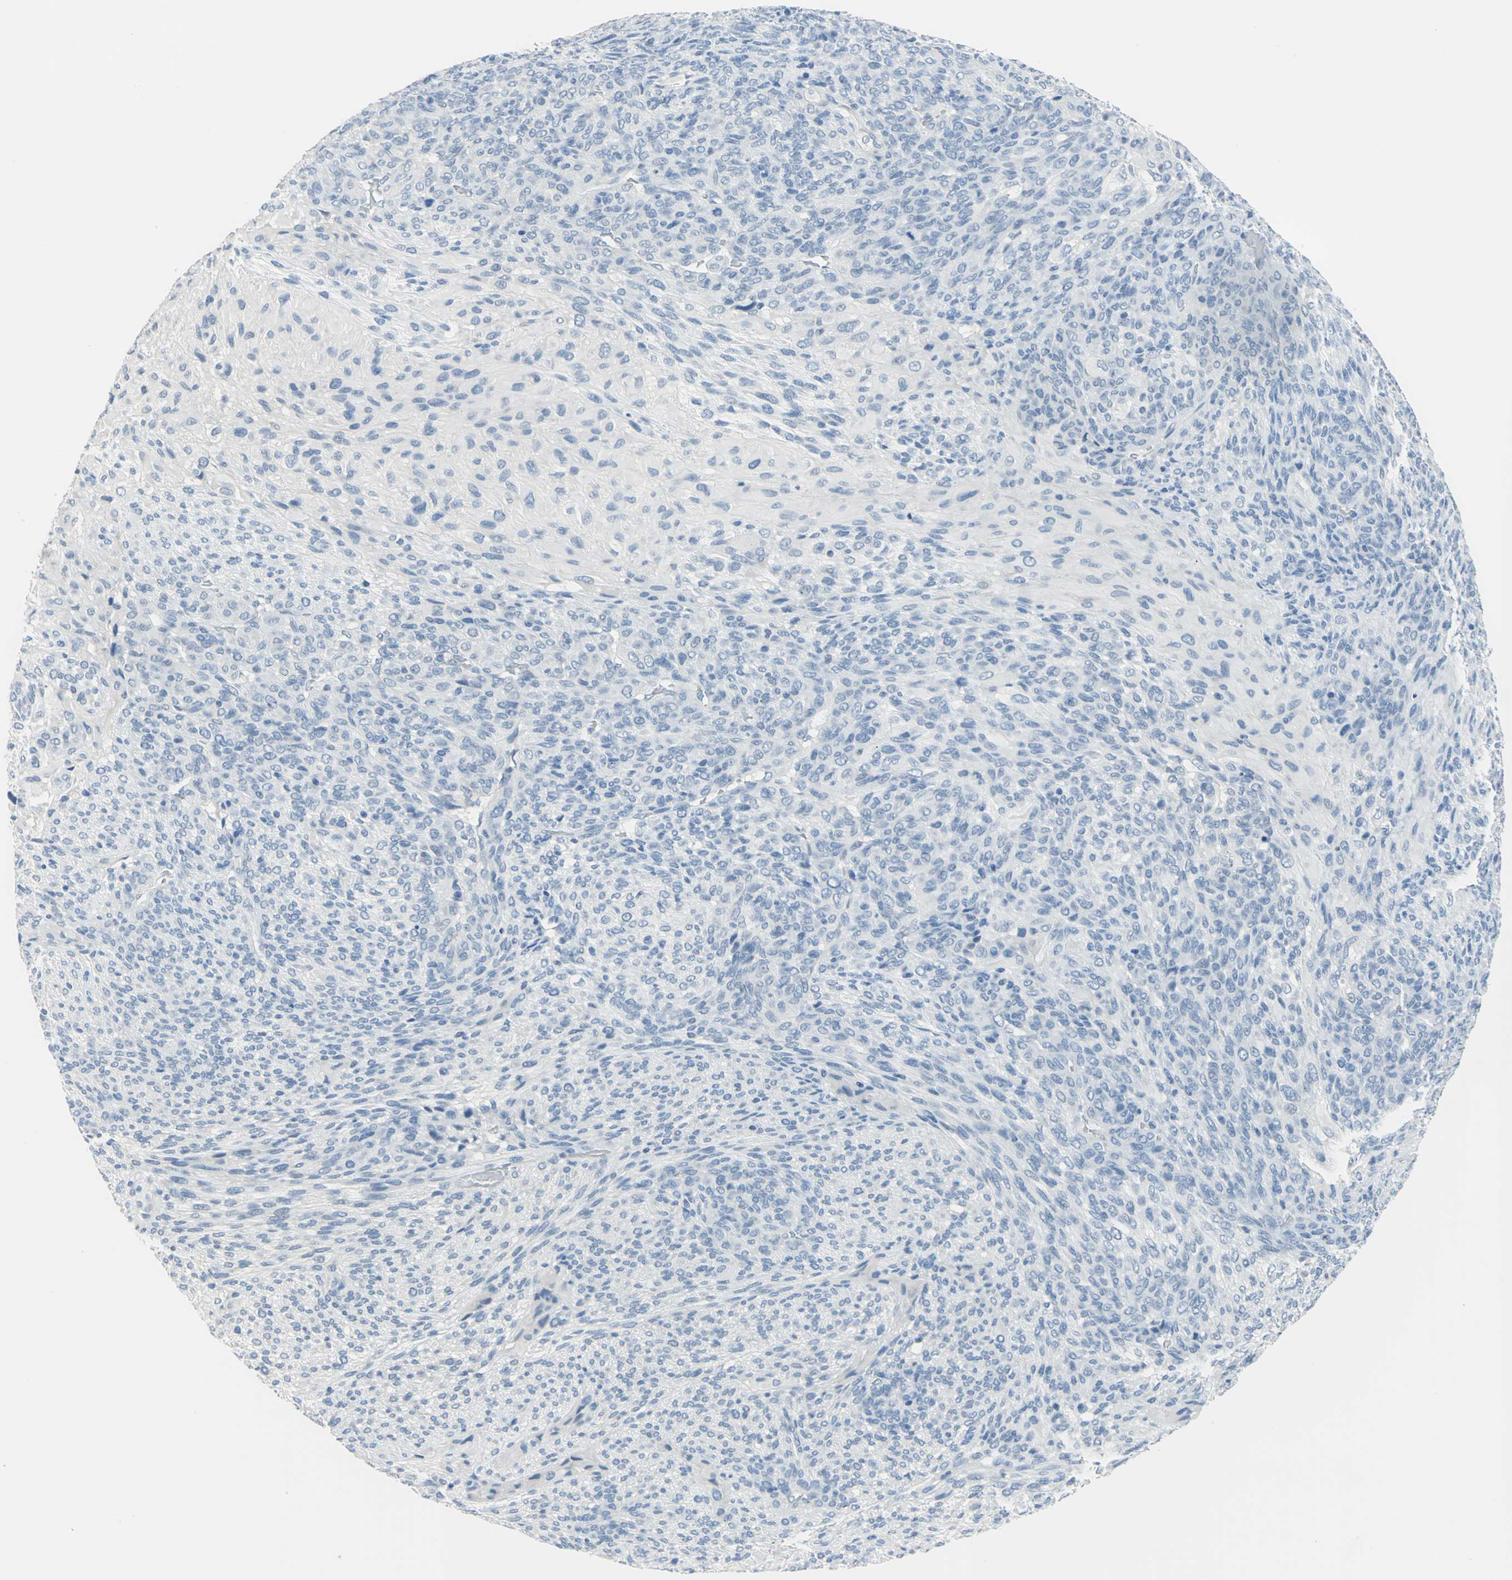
{"staining": {"intensity": "negative", "quantity": "none", "location": "none"}, "tissue": "glioma", "cell_type": "Tumor cells", "image_type": "cancer", "snomed": [{"axis": "morphology", "description": "Glioma, malignant, High grade"}, {"axis": "topography", "description": "Cerebral cortex"}], "caption": "Glioma was stained to show a protein in brown. There is no significant positivity in tumor cells.", "gene": "PKLR", "patient": {"sex": "female", "age": 55}}